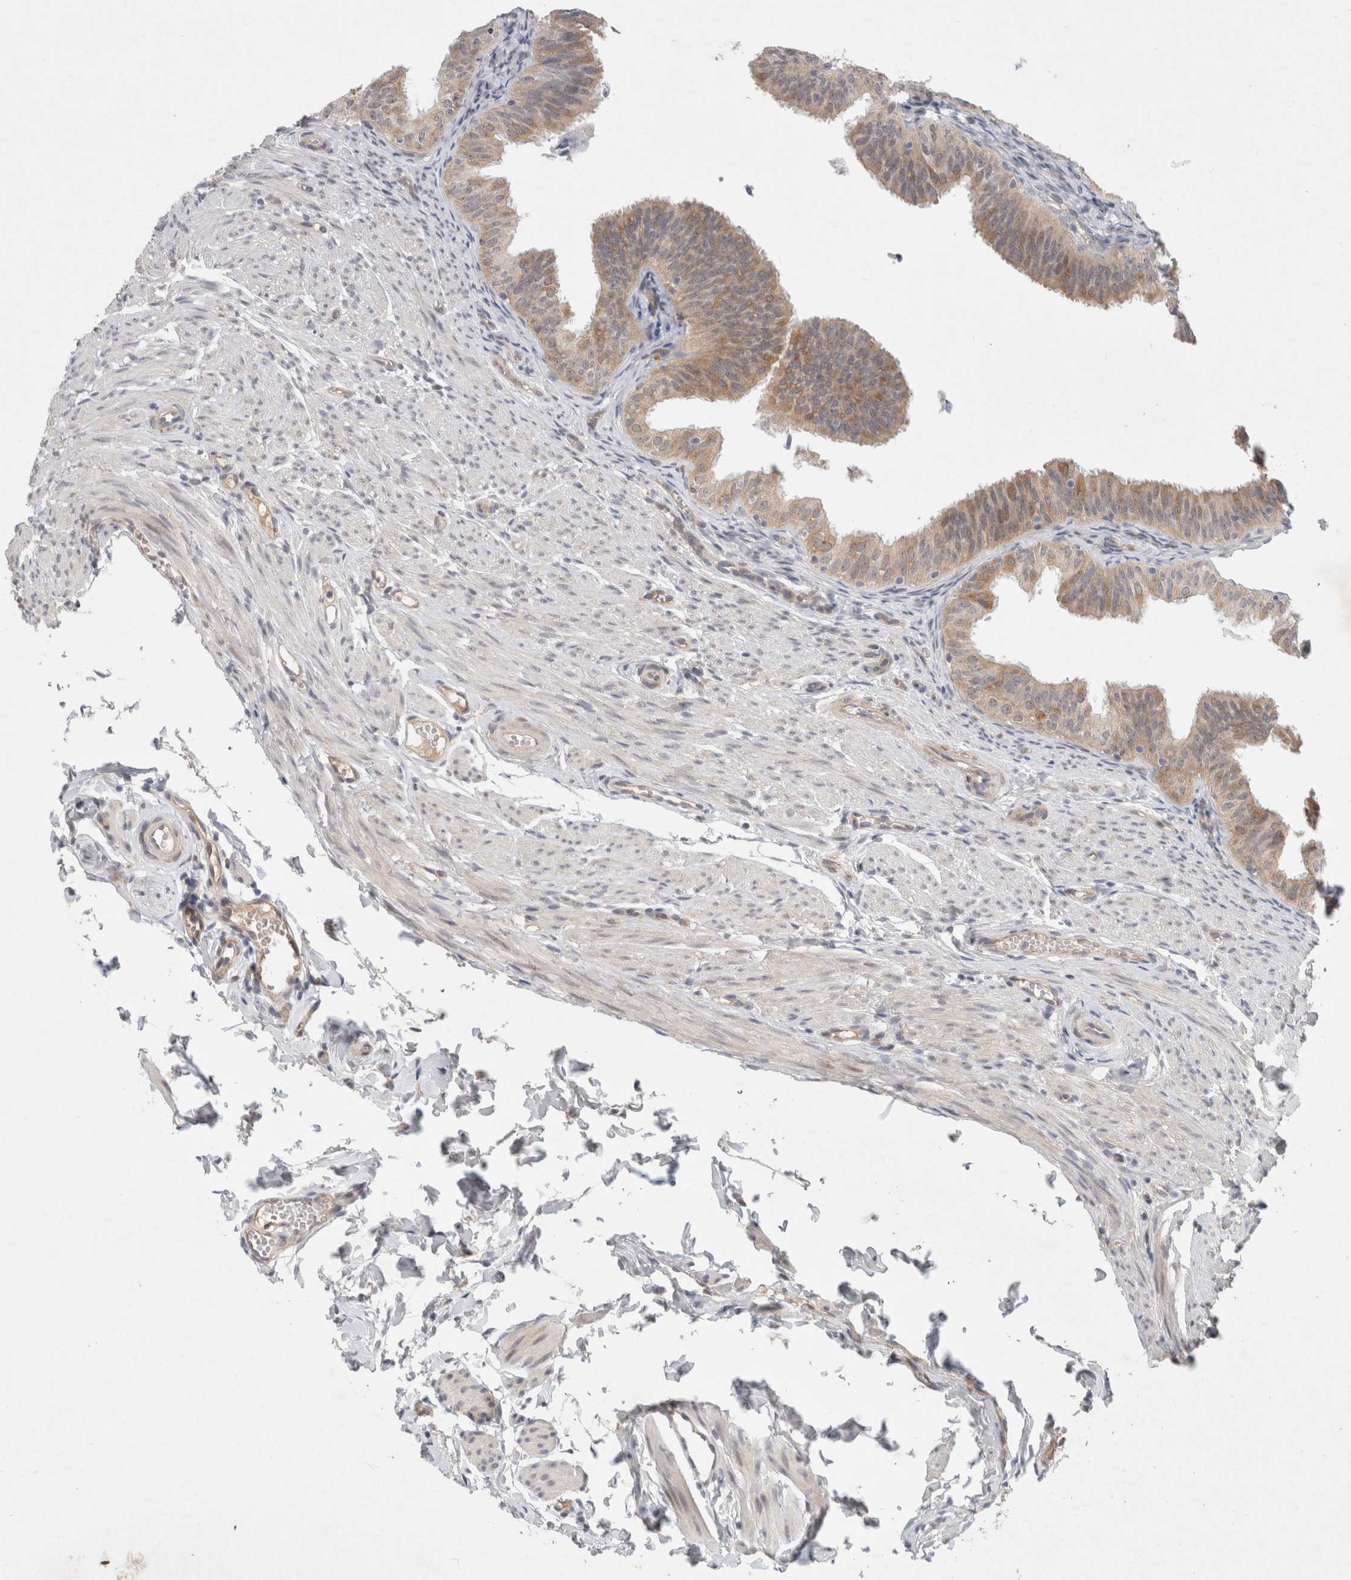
{"staining": {"intensity": "moderate", "quantity": "25%-75%", "location": "cytoplasmic/membranous"}, "tissue": "fallopian tube", "cell_type": "Glandular cells", "image_type": "normal", "snomed": [{"axis": "morphology", "description": "Normal tissue, NOS"}, {"axis": "topography", "description": "Fallopian tube"}], "caption": "An immunohistochemistry photomicrograph of normal tissue is shown. Protein staining in brown shows moderate cytoplasmic/membranous positivity in fallopian tube within glandular cells.", "gene": "RASAL2", "patient": {"sex": "female", "age": 35}}